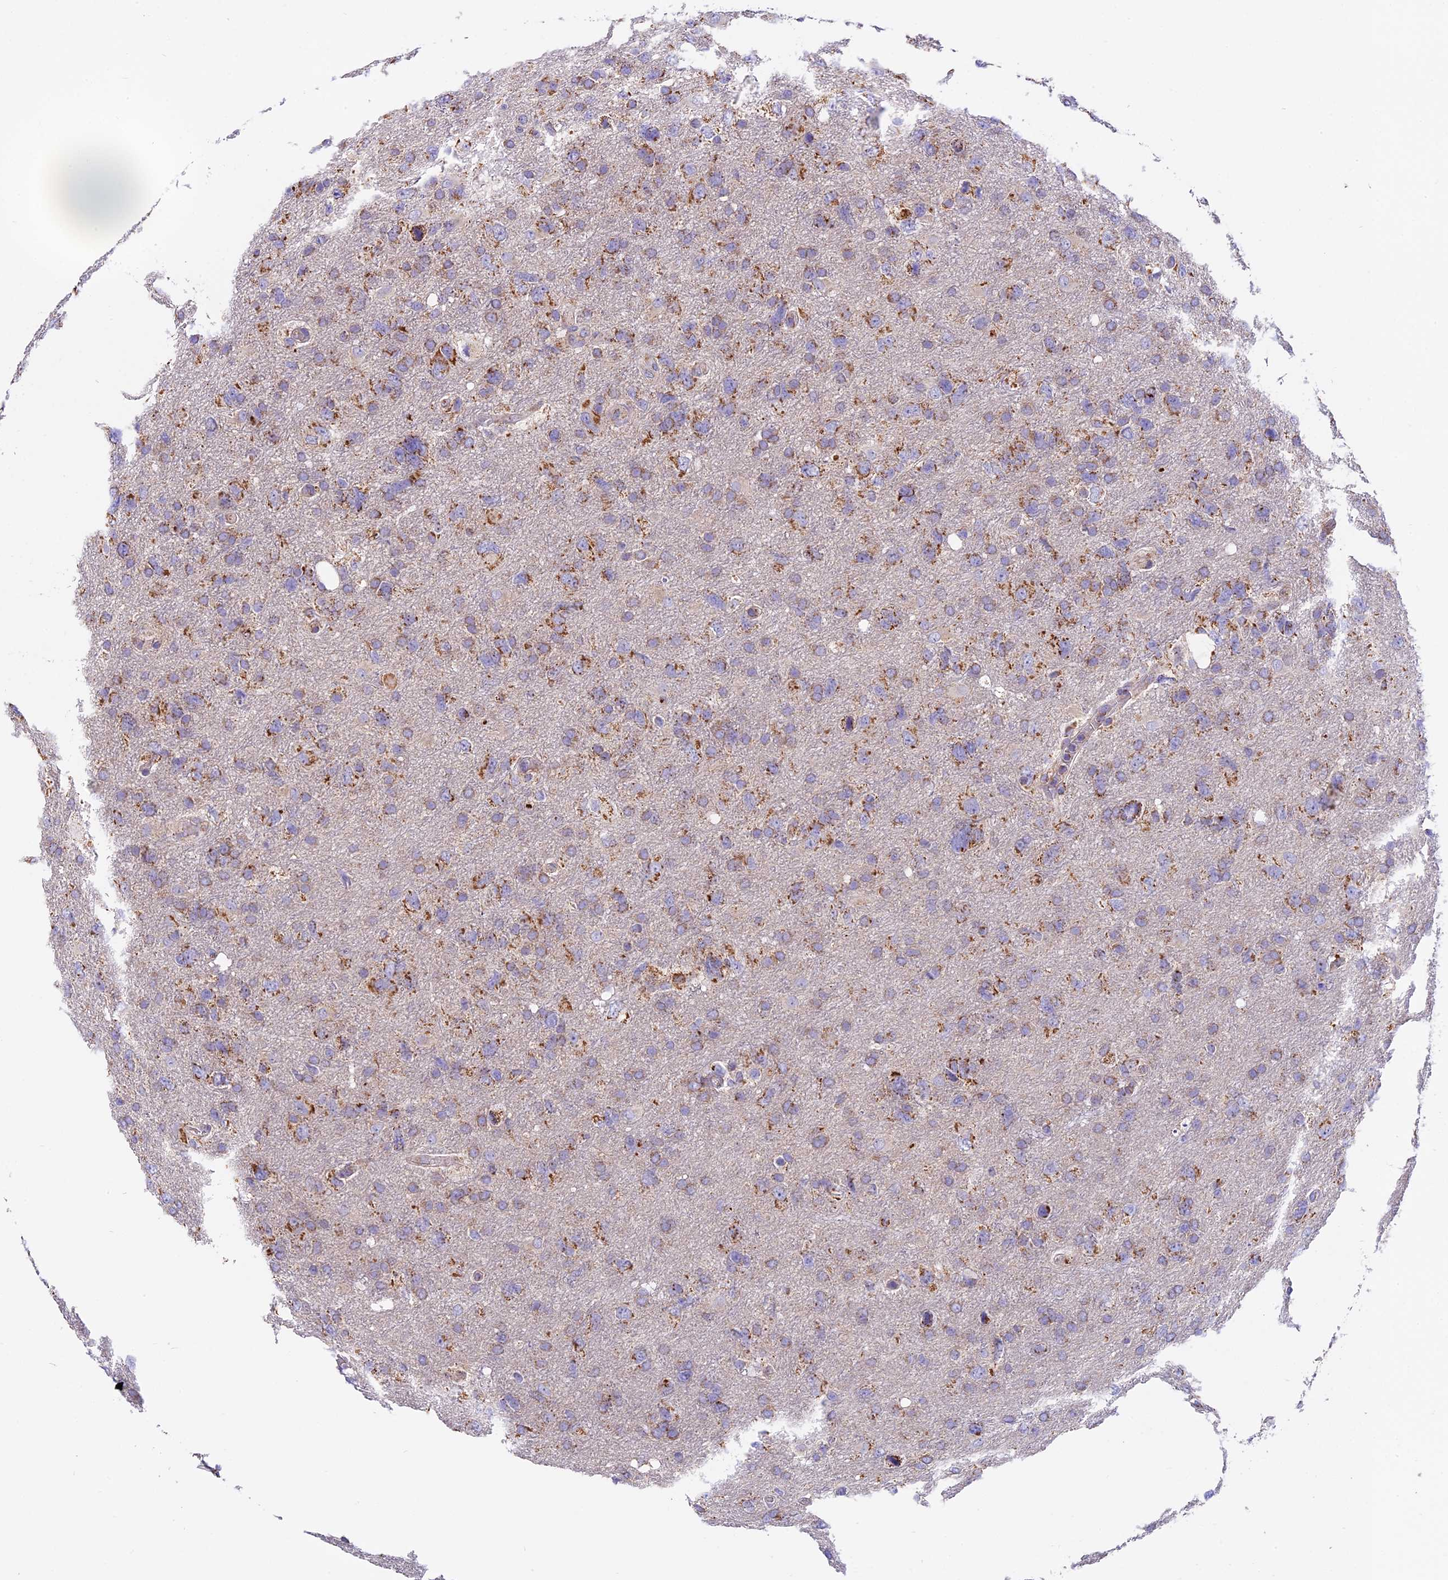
{"staining": {"intensity": "moderate", "quantity": ">75%", "location": "cytoplasmic/membranous"}, "tissue": "glioma", "cell_type": "Tumor cells", "image_type": "cancer", "snomed": [{"axis": "morphology", "description": "Glioma, malignant, High grade"}, {"axis": "topography", "description": "Brain"}], "caption": "This micrograph reveals immunohistochemistry staining of human glioma, with medium moderate cytoplasmic/membranous expression in about >75% of tumor cells.", "gene": "MGME1", "patient": {"sex": "male", "age": 61}}